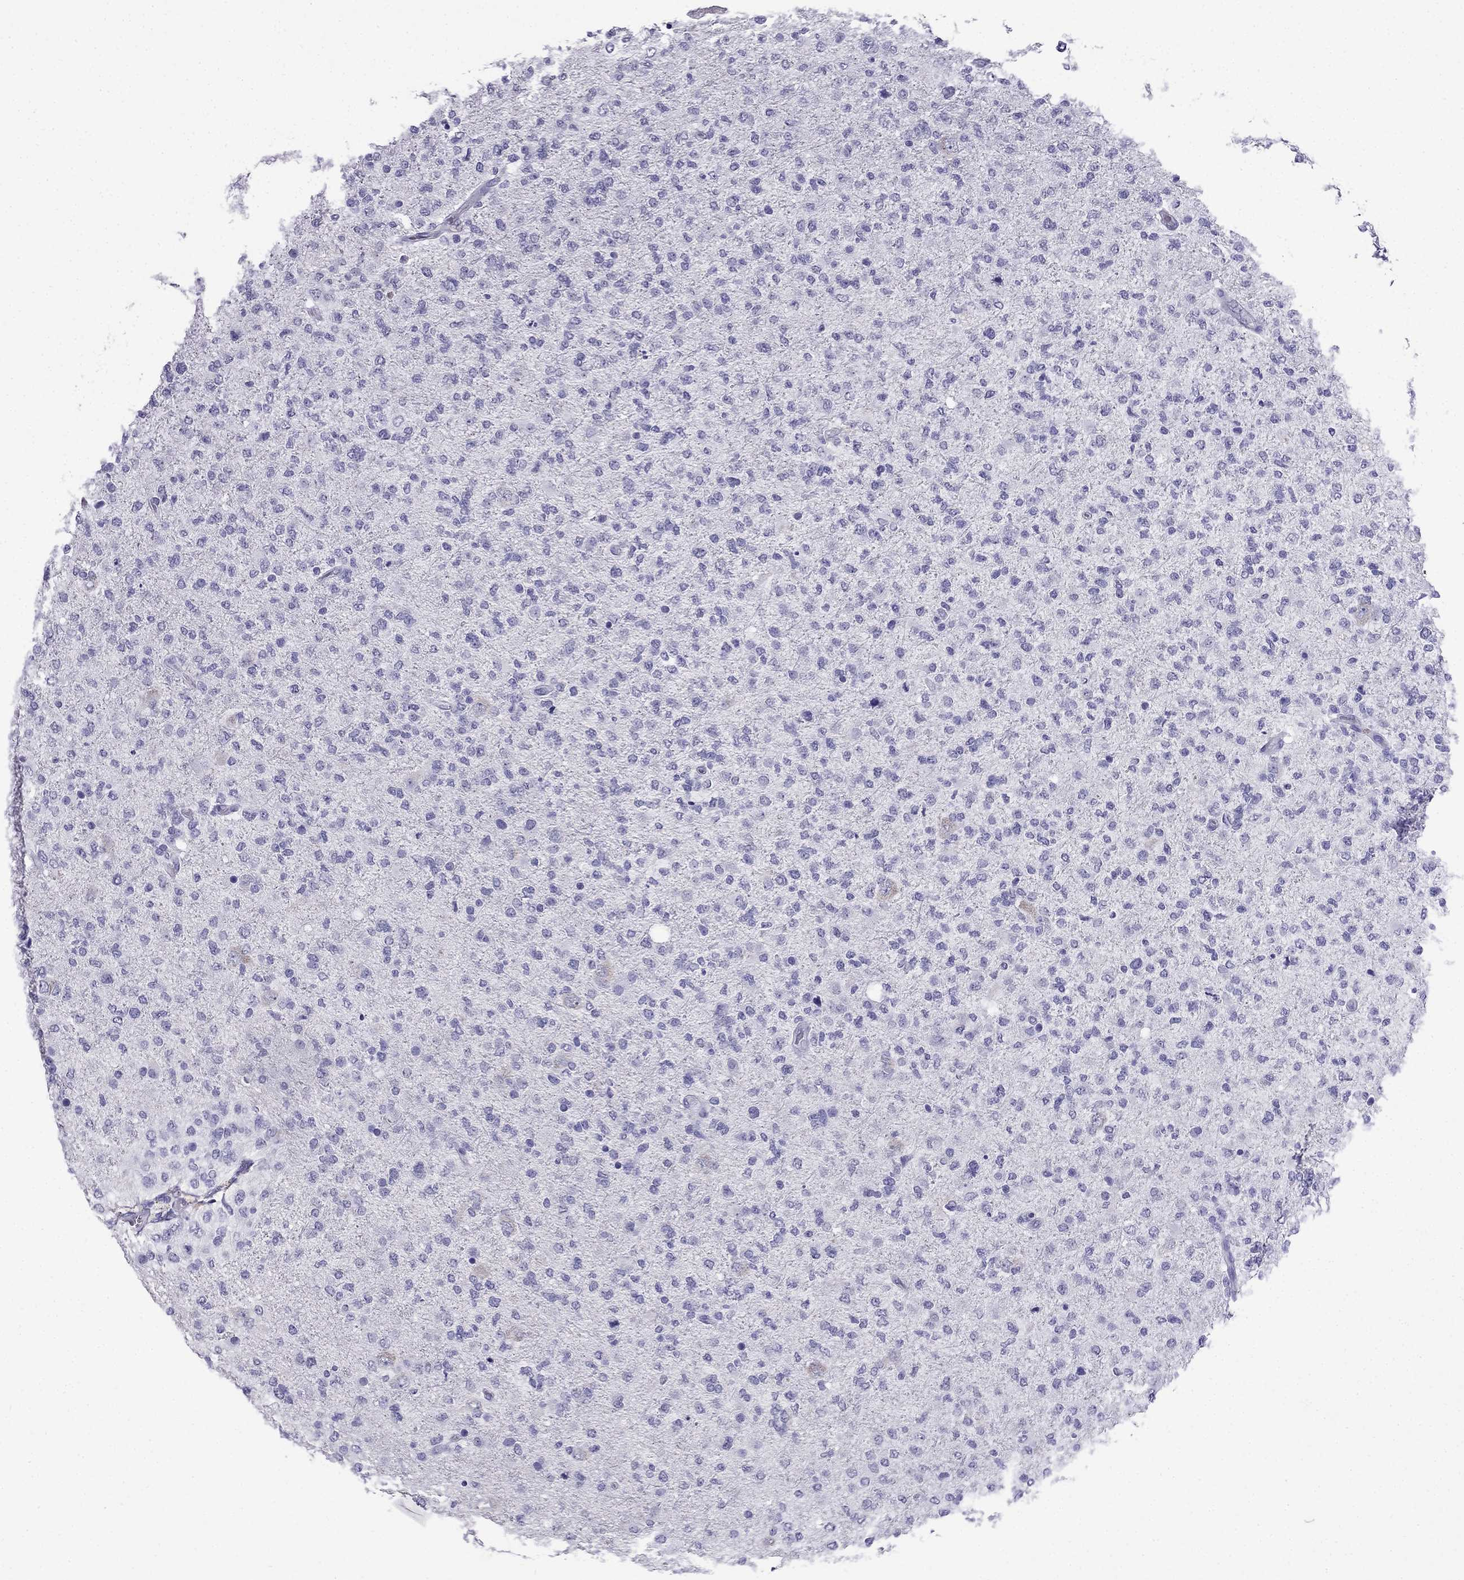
{"staining": {"intensity": "negative", "quantity": "none", "location": "none"}, "tissue": "glioma", "cell_type": "Tumor cells", "image_type": "cancer", "snomed": [{"axis": "morphology", "description": "Glioma, malignant, High grade"}, {"axis": "topography", "description": "Cerebral cortex"}], "caption": "Malignant glioma (high-grade) stained for a protein using IHC shows no staining tumor cells.", "gene": "CDHR4", "patient": {"sex": "male", "age": 70}}